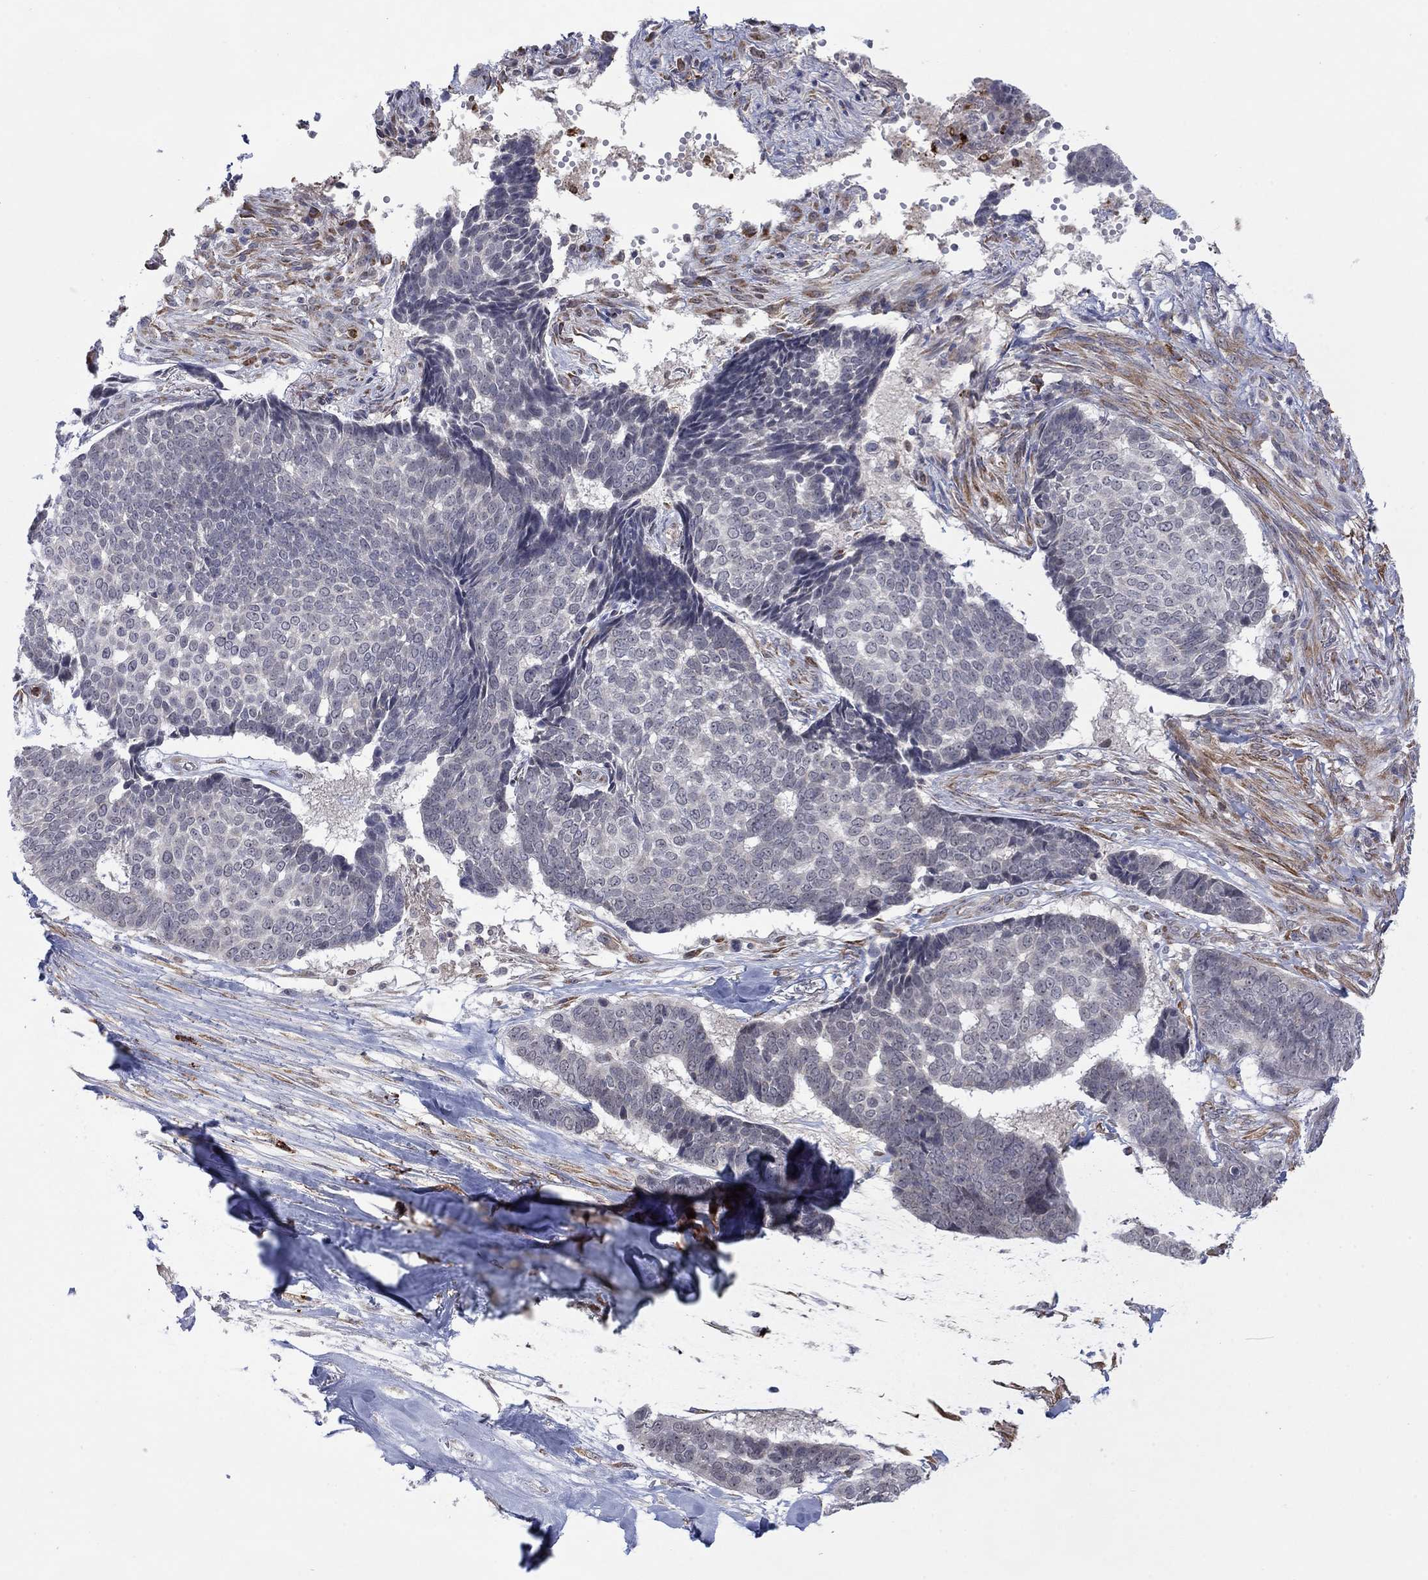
{"staining": {"intensity": "negative", "quantity": "none", "location": "none"}, "tissue": "skin cancer", "cell_type": "Tumor cells", "image_type": "cancer", "snomed": [{"axis": "morphology", "description": "Basal cell carcinoma"}, {"axis": "topography", "description": "Skin"}], "caption": "An image of human skin cancer (basal cell carcinoma) is negative for staining in tumor cells.", "gene": "MTRFR", "patient": {"sex": "male", "age": 86}}